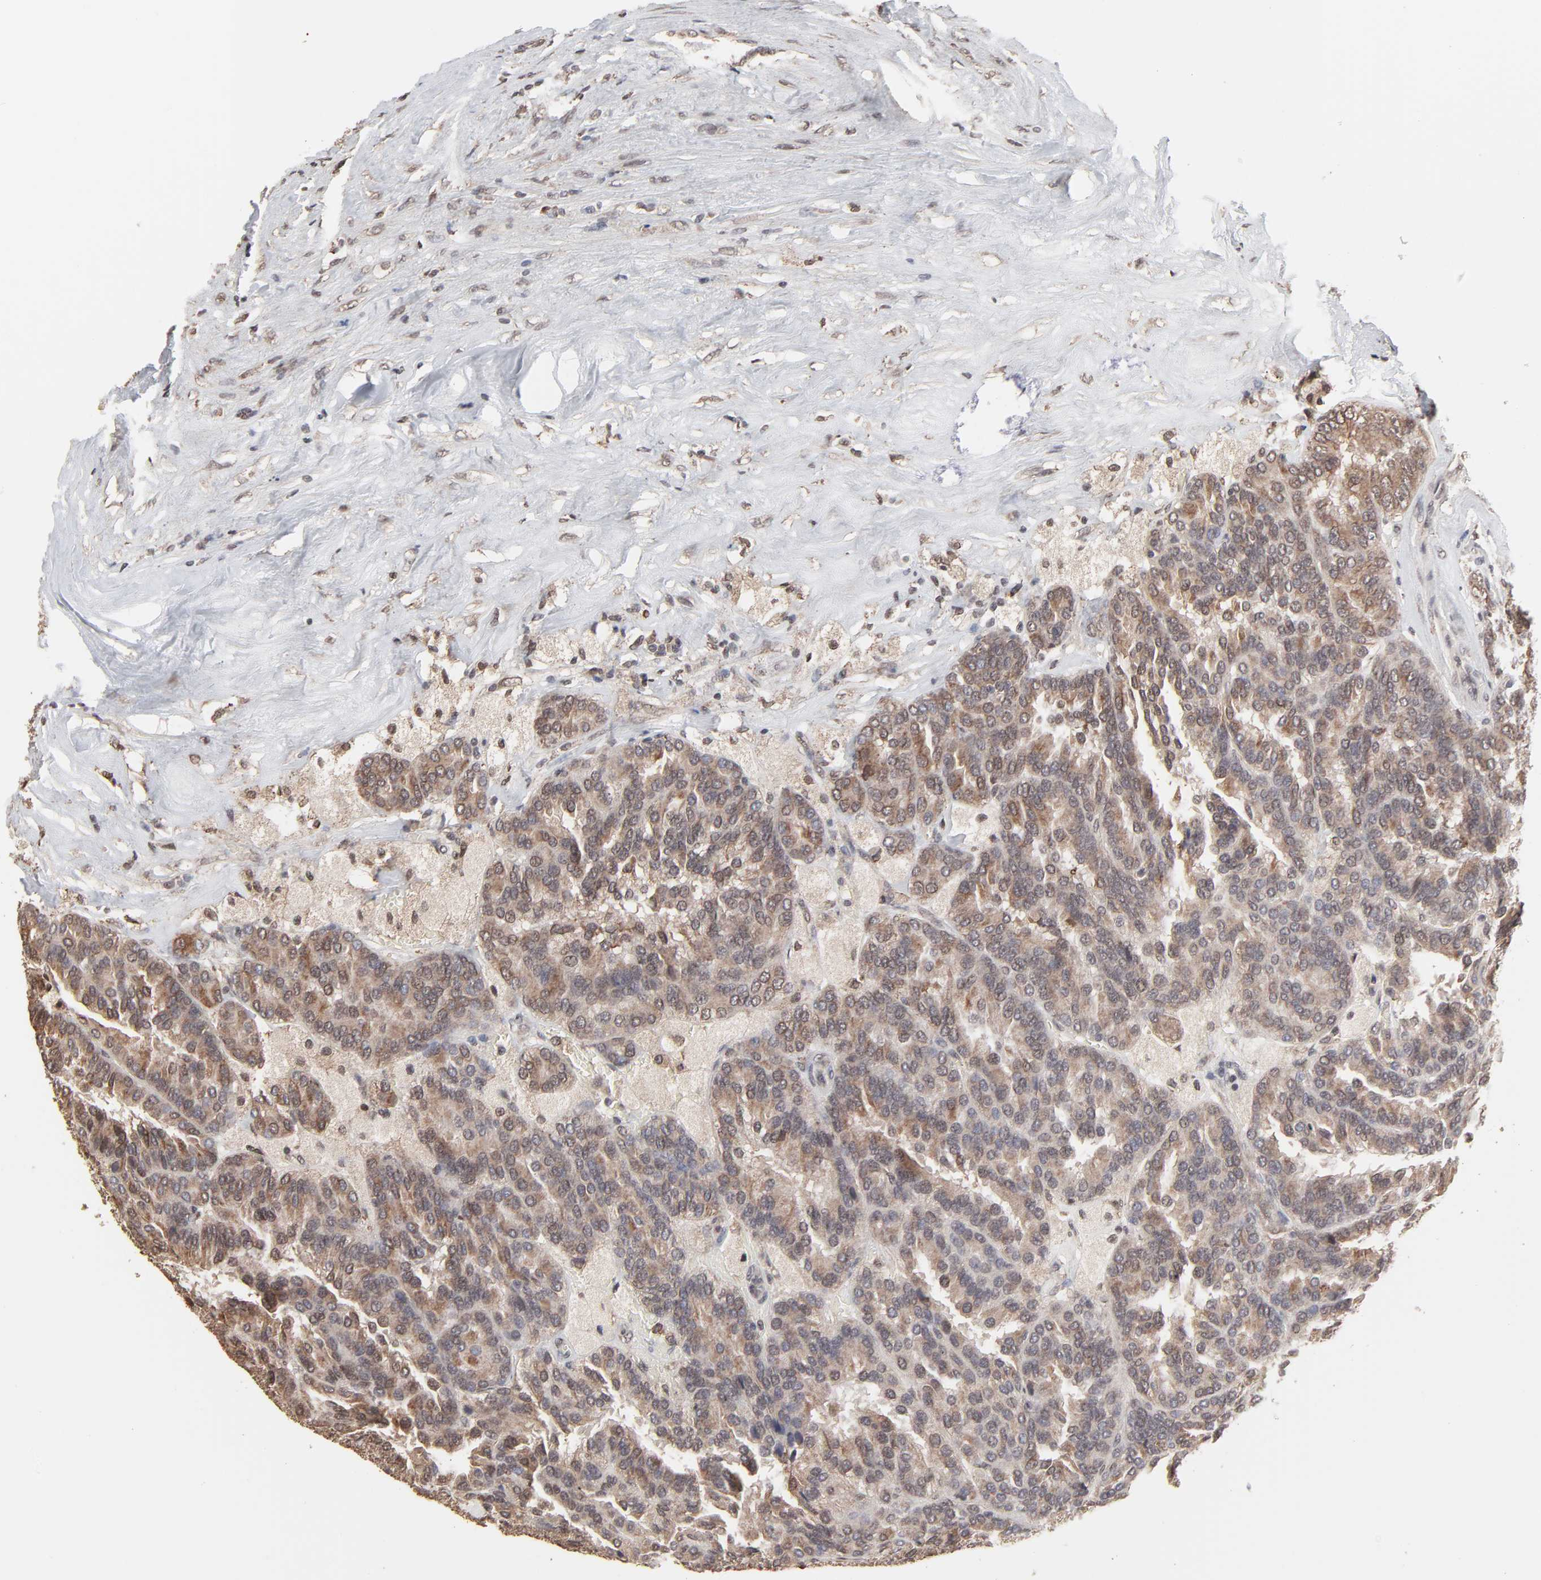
{"staining": {"intensity": "moderate", "quantity": "25%-75%", "location": "cytoplasmic/membranous"}, "tissue": "renal cancer", "cell_type": "Tumor cells", "image_type": "cancer", "snomed": [{"axis": "morphology", "description": "Adenocarcinoma, NOS"}, {"axis": "topography", "description": "Kidney"}], "caption": "Immunohistochemical staining of renal cancer reveals medium levels of moderate cytoplasmic/membranous protein positivity in approximately 25%-75% of tumor cells. Using DAB (3,3'-diaminobenzidine) (brown) and hematoxylin (blue) stains, captured at high magnification using brightfield microscopy.", "gene": "CHM", "patient": {"sex": "male", "age": 46}}